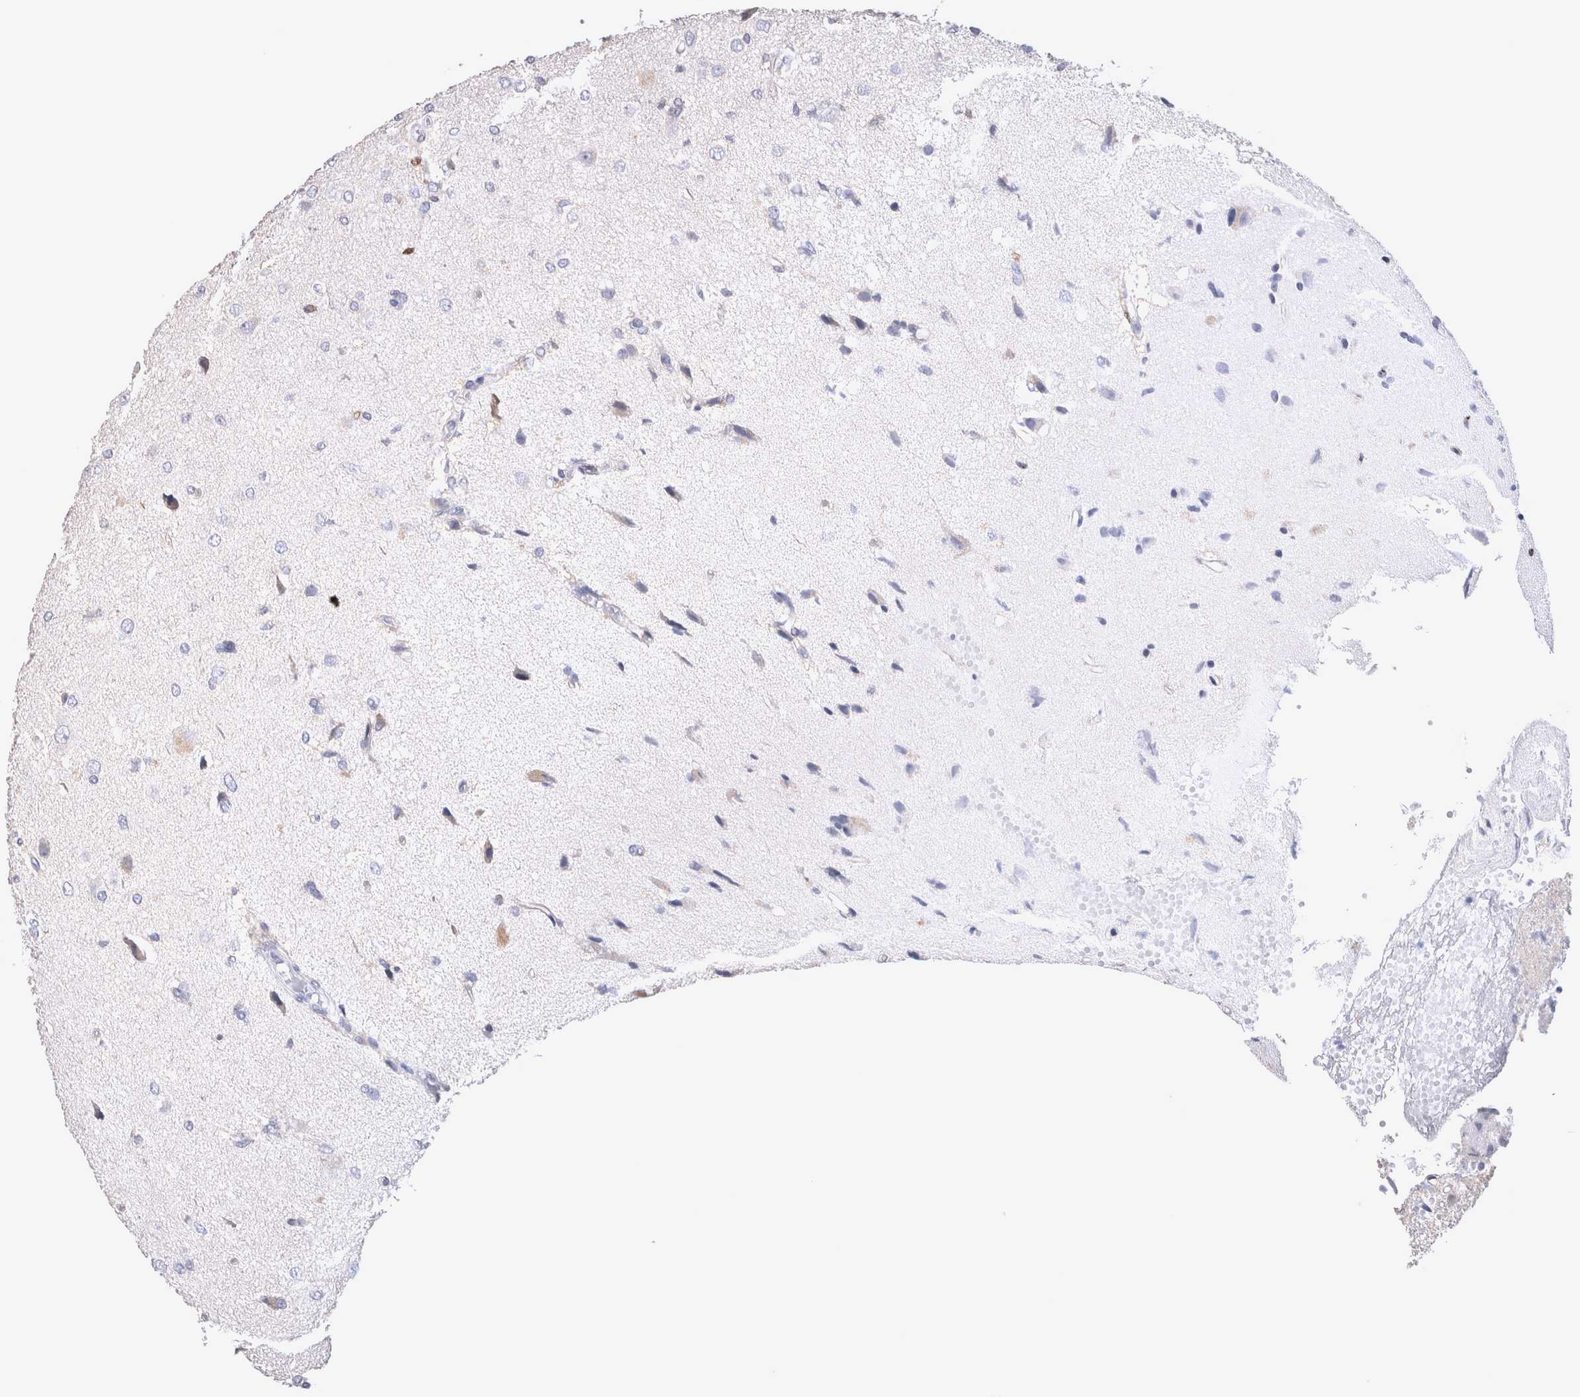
{"staining": {"intensity": "negative", "quantity": "none", "location": "none"}, "tissue": "glioma", "cell_type": "Tumor cells", "image_type": "cancer", "snomed": [{"axis": "morphology", "description": "Glioma, malignant, High grade"}, {"axis": "topography", "description": "Brain"}], "caption": "High power microscopy histopathology image of an immunohistochemistry micrograph of malignant glioma (high-grade), revealing no significant staining in tumor cells.", "gene": "KIF18B", "patient": {"sex": "female", "age": 59}}